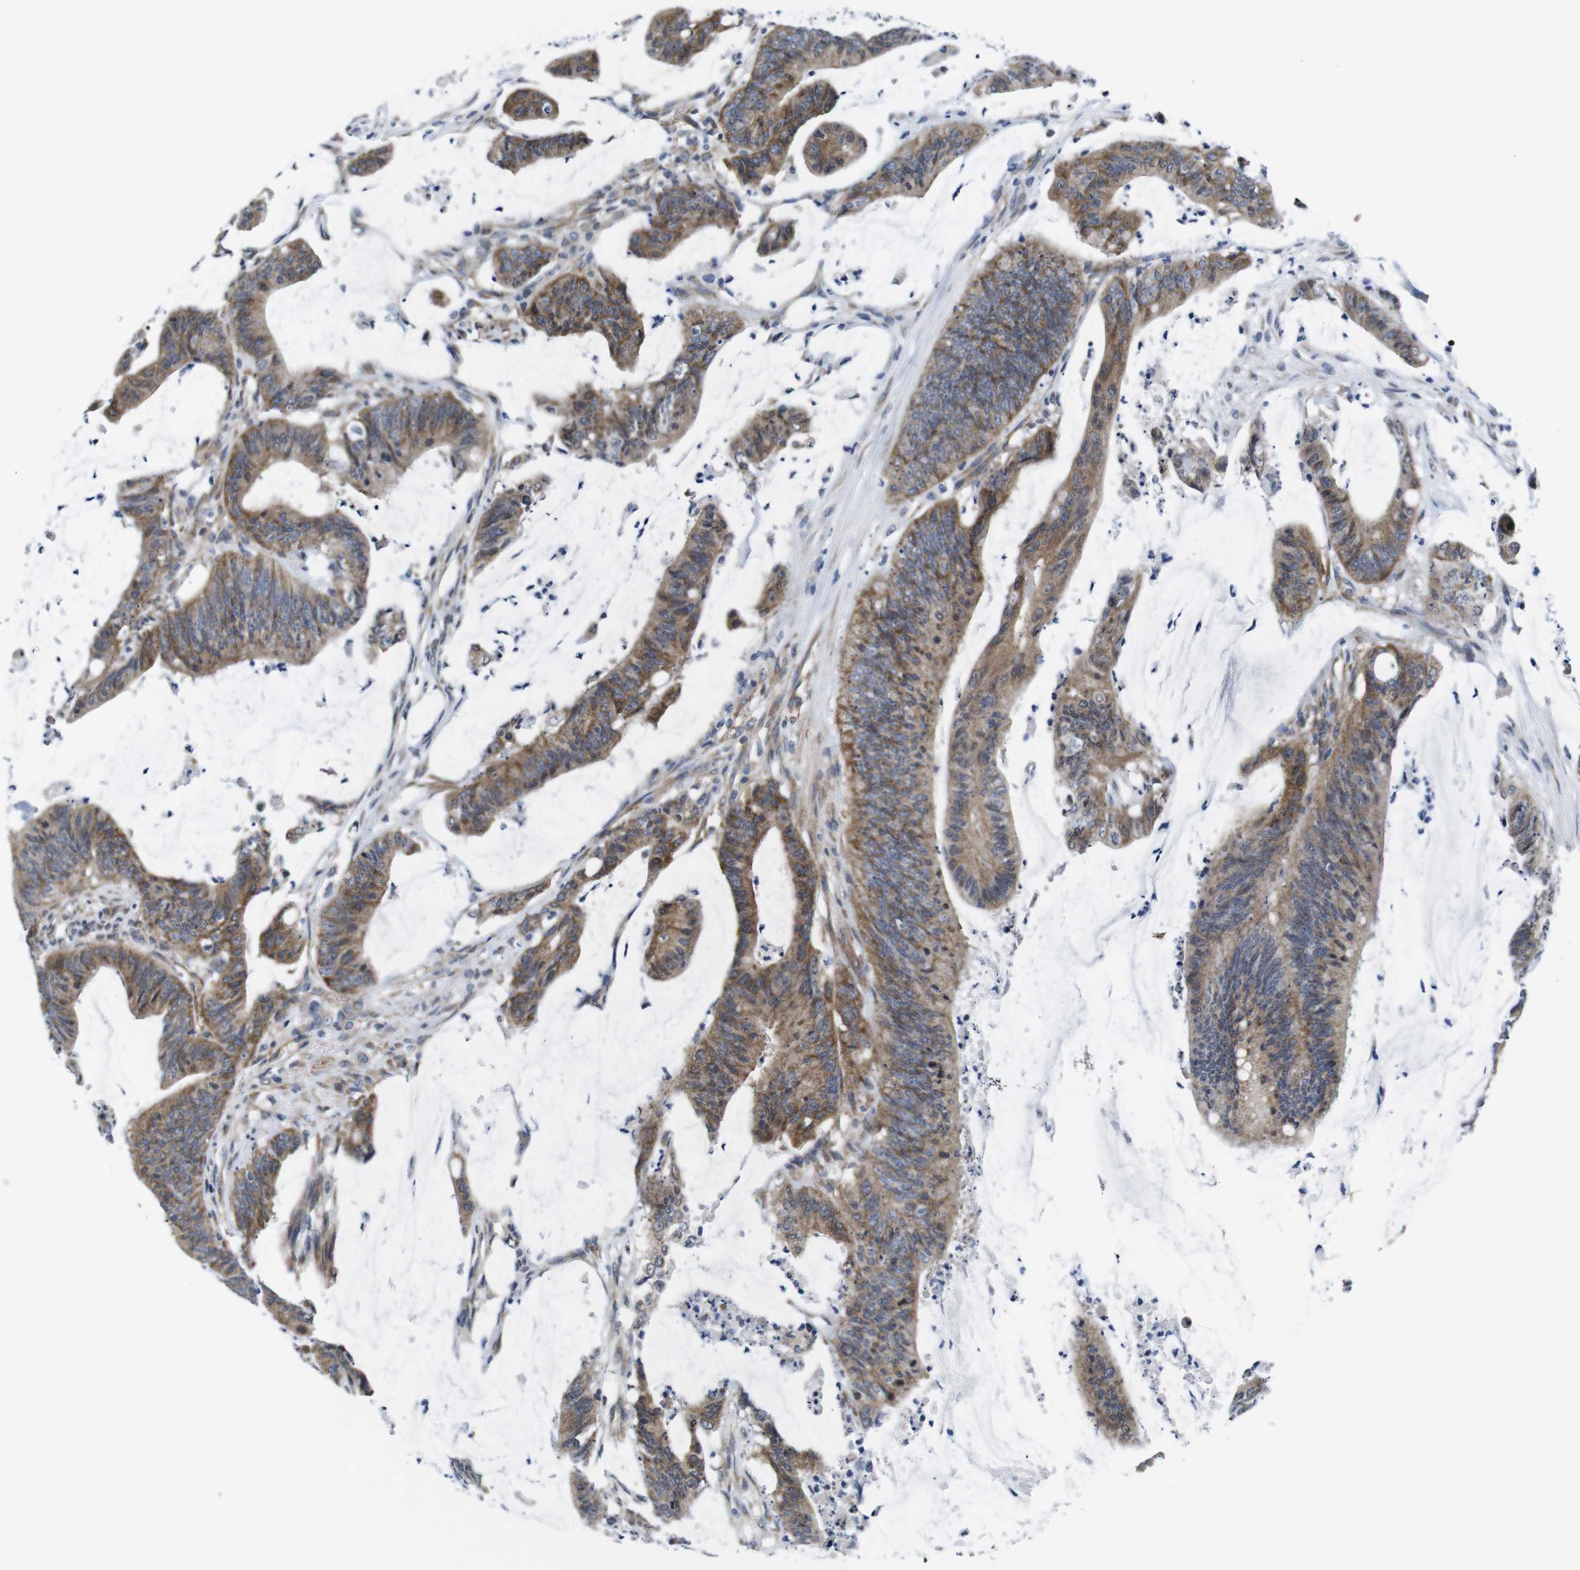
{"staining": {"intensity": "moderate", "quantity": ">75%", "location": "cytoplasmic/membranous"}, "tissue": "colorectal cancer", "cell_type": "Tumor cells", "image_type": "cancer", "snomed": [{"axis": "morphology", "description": "Adenocarcinoma, NOS"}, {"axis": "topography", "description": "Rectum"}], "caption": "Immunohistochemical staining of human colorectal adenocarcinoma shows medium levels of moderate cytoplasmic/membranous protein expression in about >75% of tumor cells. Immunohistochemistry (ihc) stains the protein of interest in brown and the nuclei are stained blue.", "gene": "SOCS3", "patient": {"sex": "female", "age": 66}}